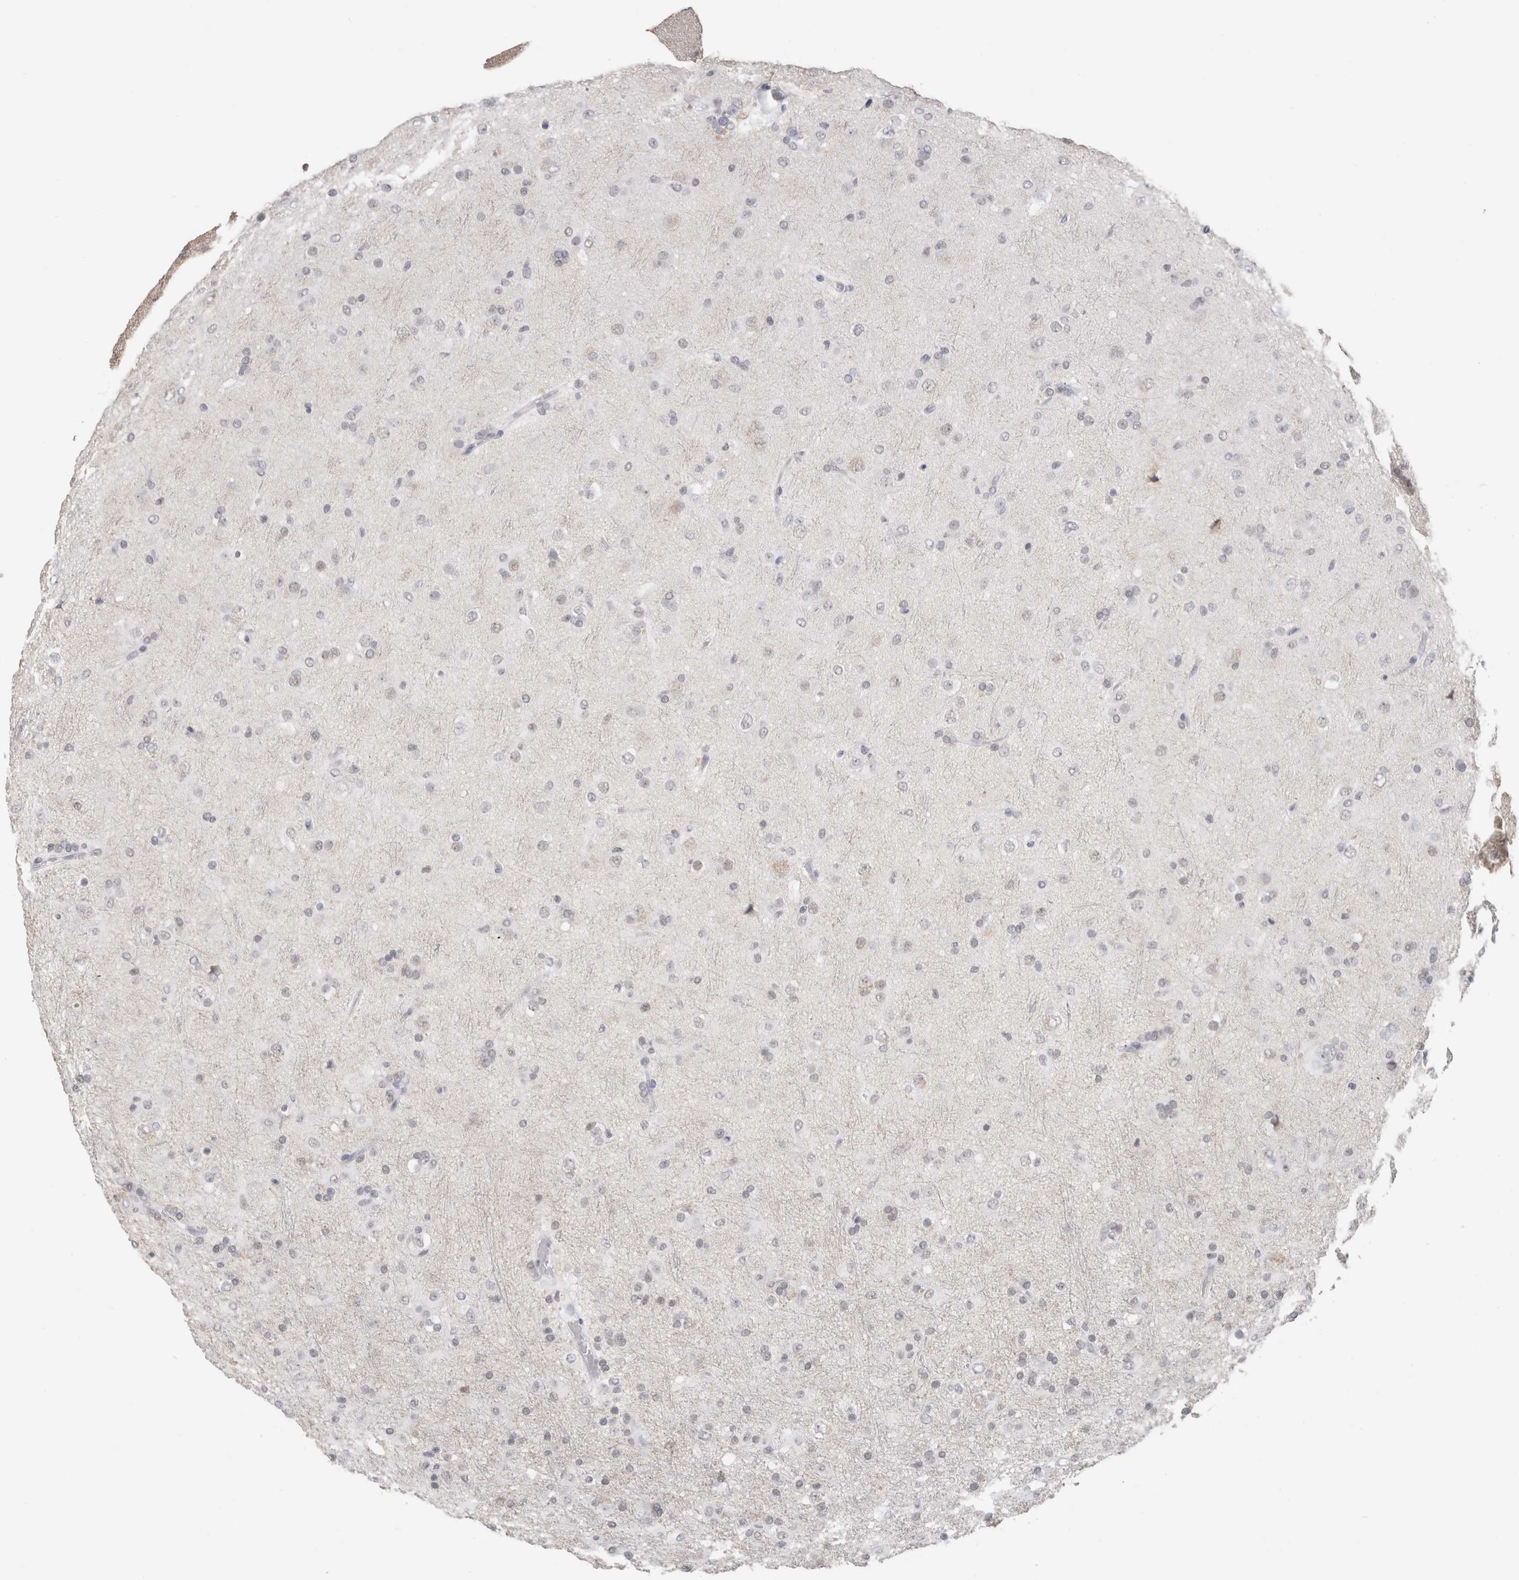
{"staining": {"intensity": "weak", "quantity": "25%-75%", "location": "nuclear"}, "tissue": "glioma", "cell_type": "Tumor cells", "image_type": "cancer", "snomed": [{"axis": "morphology", "description": "Glioma, malignant, Low grade"}, {"axis": "topography", "description": "Brain"}], "caption": "Protein staining of malignant glioma (low-grade) tissue demonstrates weak nuclear positivity in about 25%-75% of tumor cells.", "gene": "SMARCC1", "patient": {"sex": "male", "age": 65}}